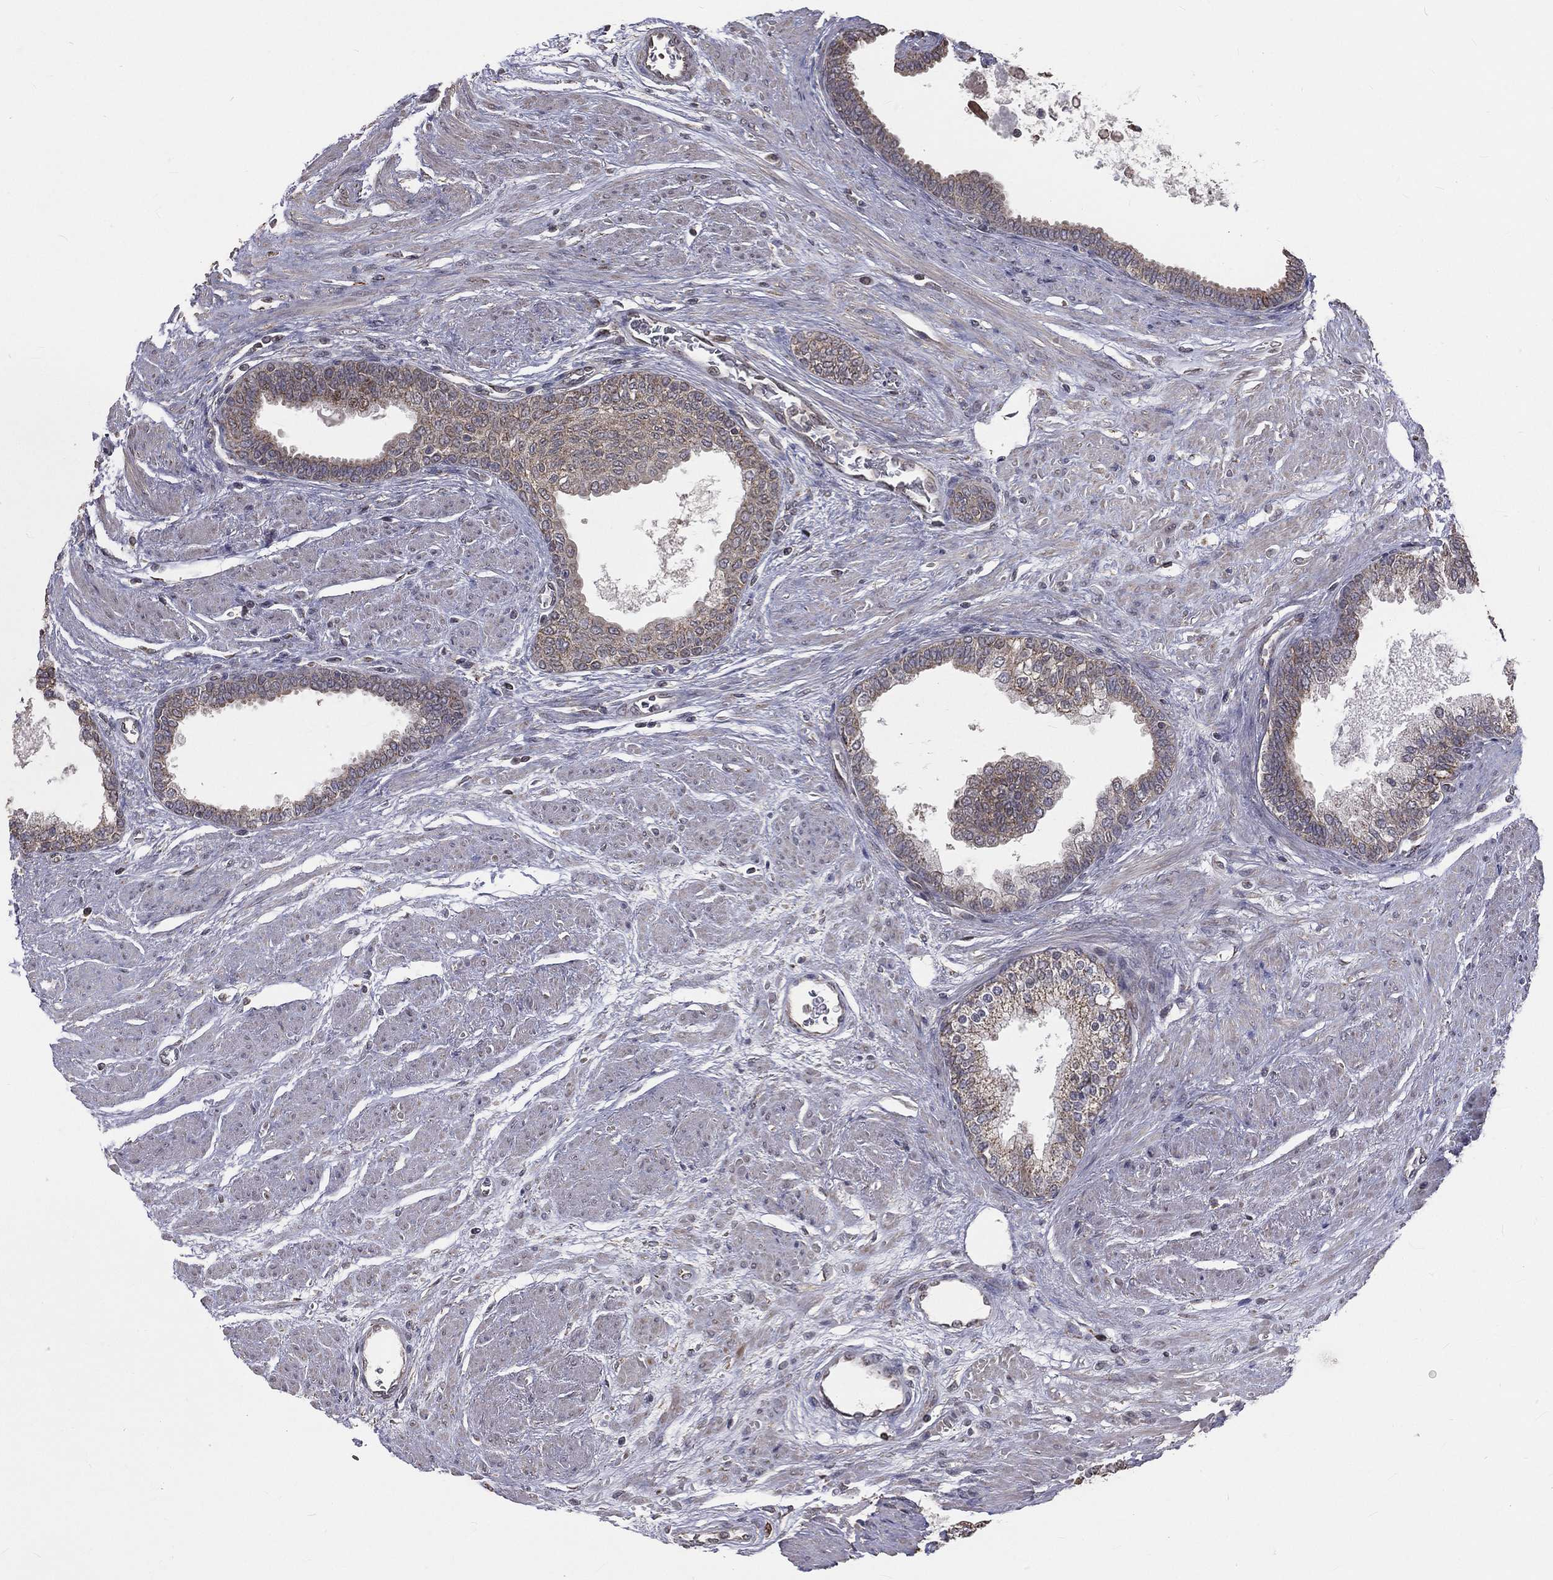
{"staining": {"intensity": "weak", "quantity": "<25%", "location": "cytoplasmic/membranous"}, "tissue": "prostate cancer", "cell_type": "Tumor cells", "image_type": "cancer", "snomed": [{"axis": "morphology", "description": "Adenocarcinoma, NOS"}, {"axis": "topography", "description": "Prostate and seminal vesicle, NOS"}, {"axis": "topography", "description": "Prostate"}], "caption": "The immunohistochemistry micrograph has no significant positivity in tumor cells of prostate cancer (adenocarcinoma) tissue.", "gene": "MRPL46", "patient": {"sex": "male", "age": 62}}